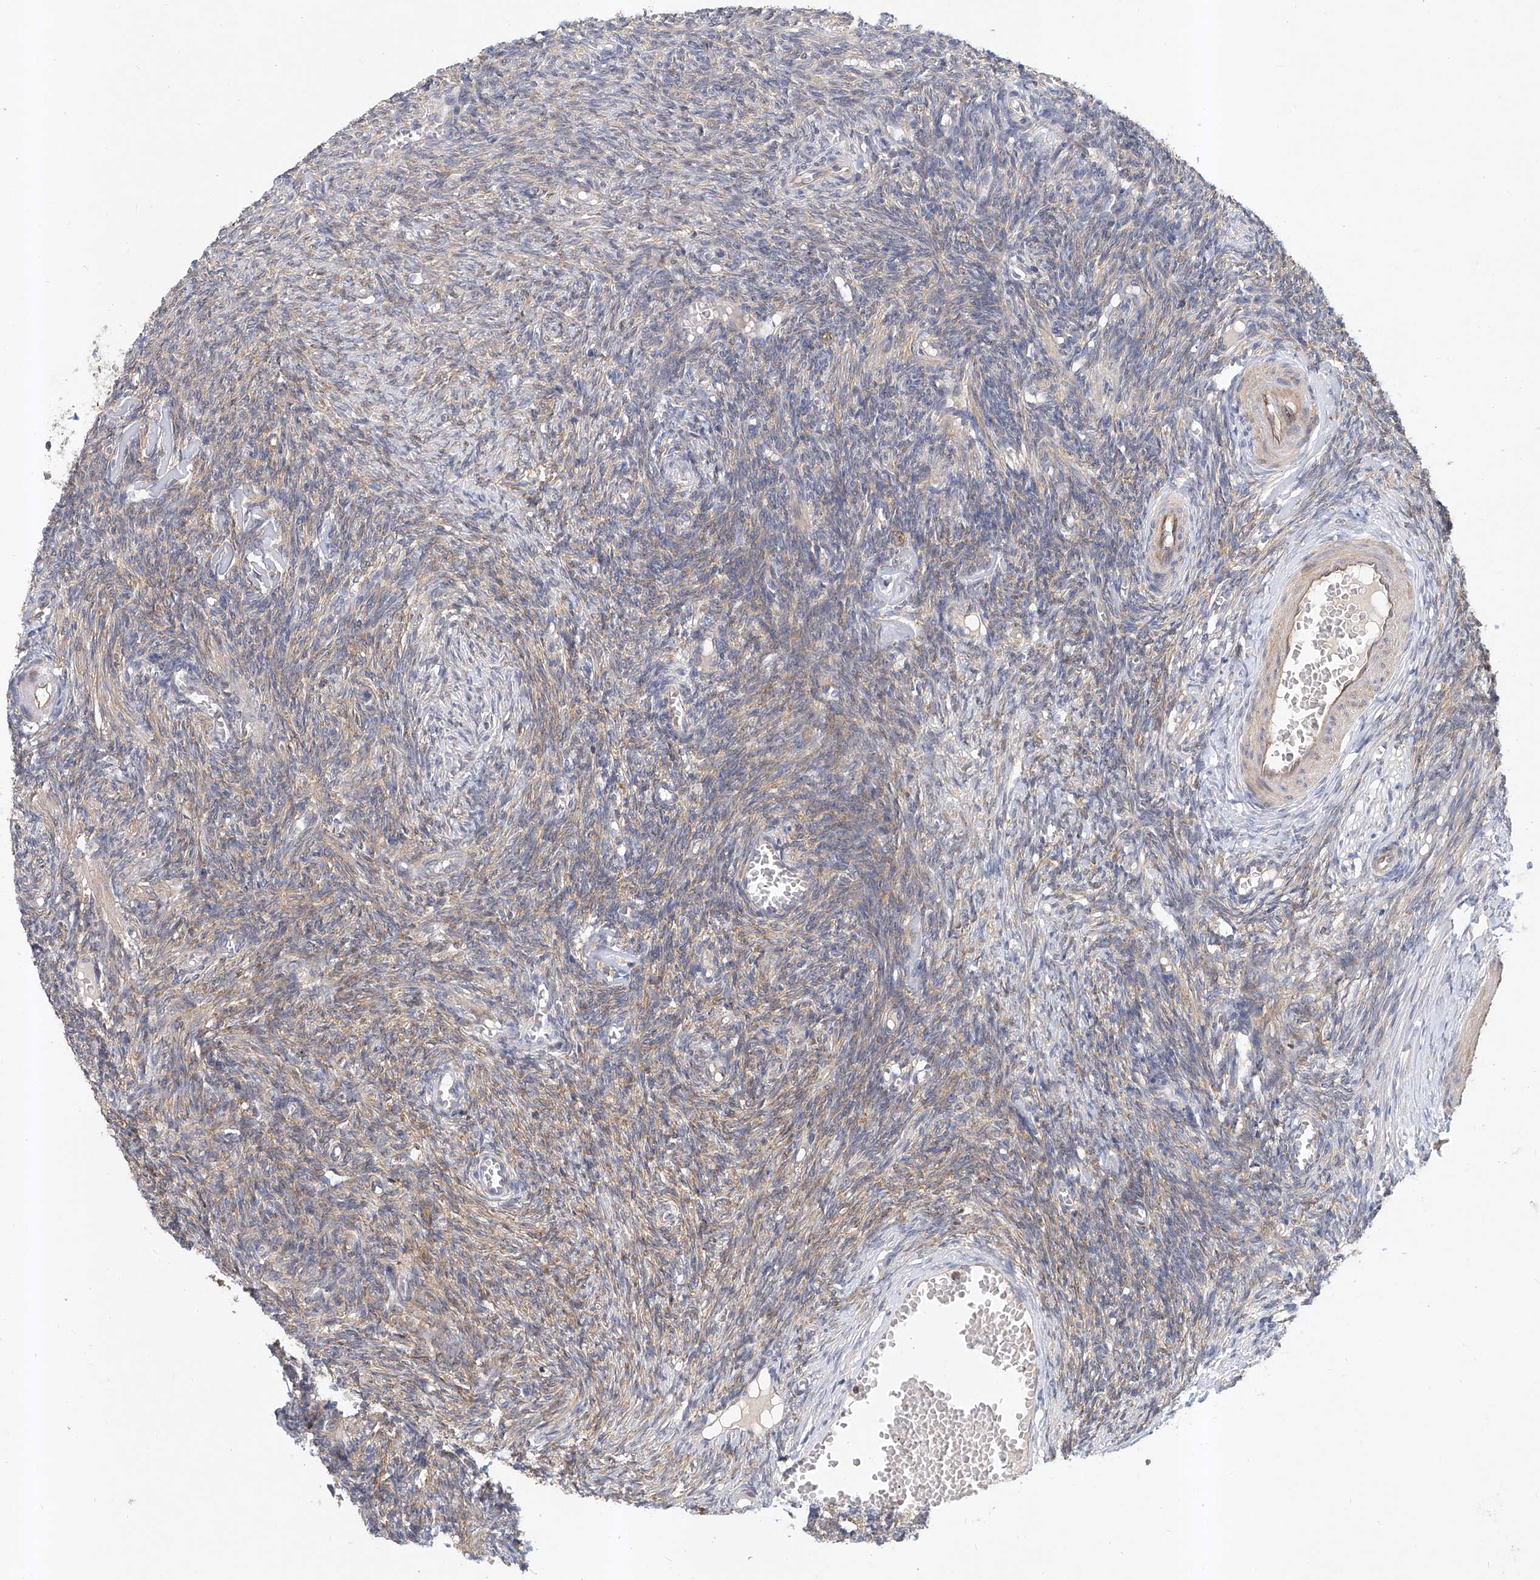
{"staining": {"intensity": "weak", "quantity": "25%-75%", "location": "cytoplasmic/membranous"}, "tissue": "ovary", "cell_type": "Ovarian stroma cells", "image_type": "normal", "snomed": [{"axis": "morphology", "description": "Normal tissue, NOS"}, {"axis": "topography", "description": "Ovary"}], "caption": "Immunohistochemistry (IHC) micrograph of normal human ovary stained for a protein (brown), which exhibits low levels of weak cytoplasmic/membranous positivity in about 25%-75% of ovarian stroma cells.", "gene": "CARMIL1", "patient": {"sex": "female", "age": 27}}